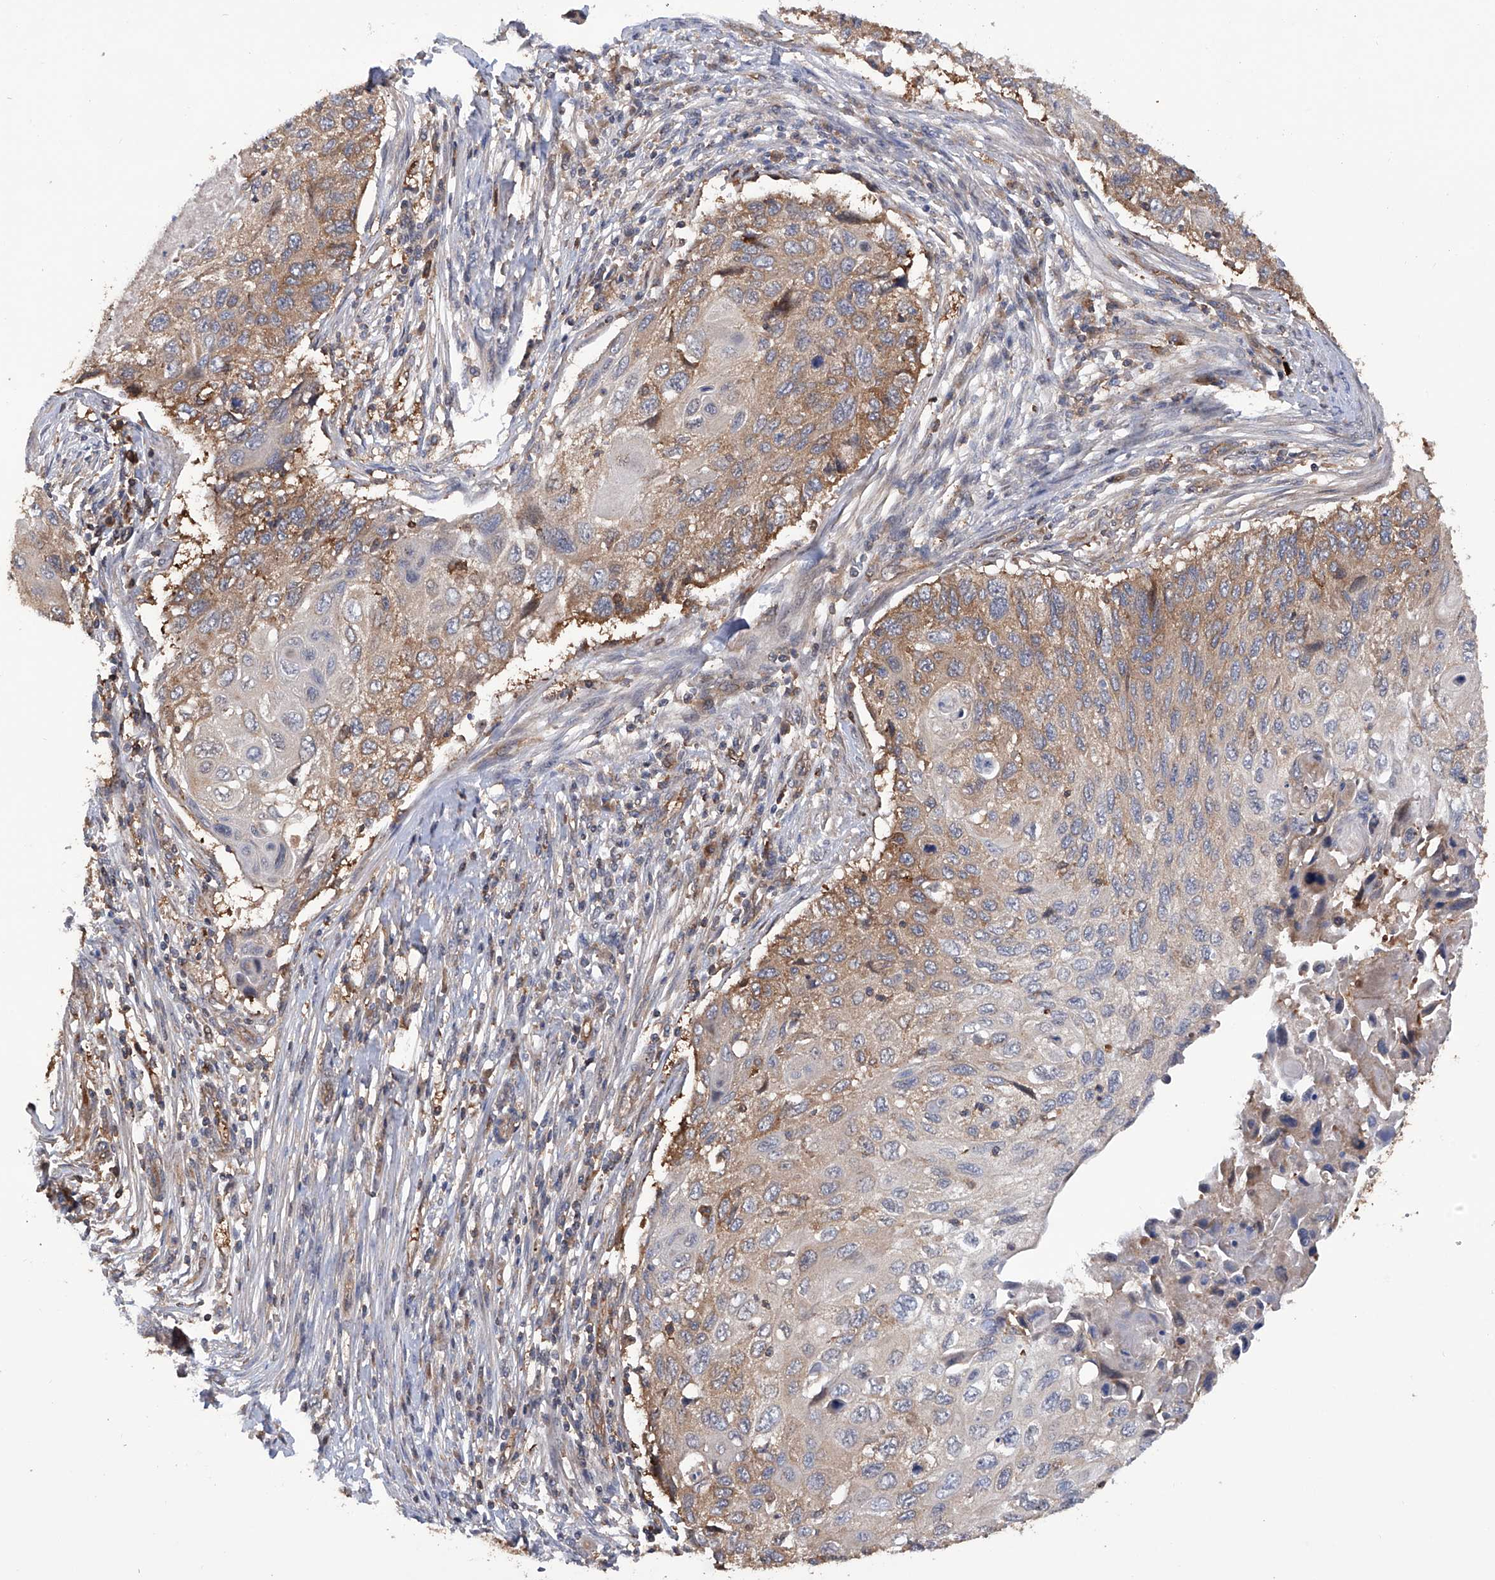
{"staining": {"intensity": "weak", "quantity": "25%-75%", "location": "cytoplasmic/membranous"}, "tissue": "cervical cancer", "cell_type": "Tumor cells", "image_type": "cancer", "snomed": [{"axis": "morphology", "description": "Squamous cell carcinoma, NOS"}, {"axis": "topography", "description": "Cervix"}], "caption": "Cervical cancer stained with a brown dye displays weak cytoplasmic/membranous positive staining in approximately 25%-75% of tumor cells.", "gene": "NUDT17", "patient": {"sex": "female", "age": 70}}